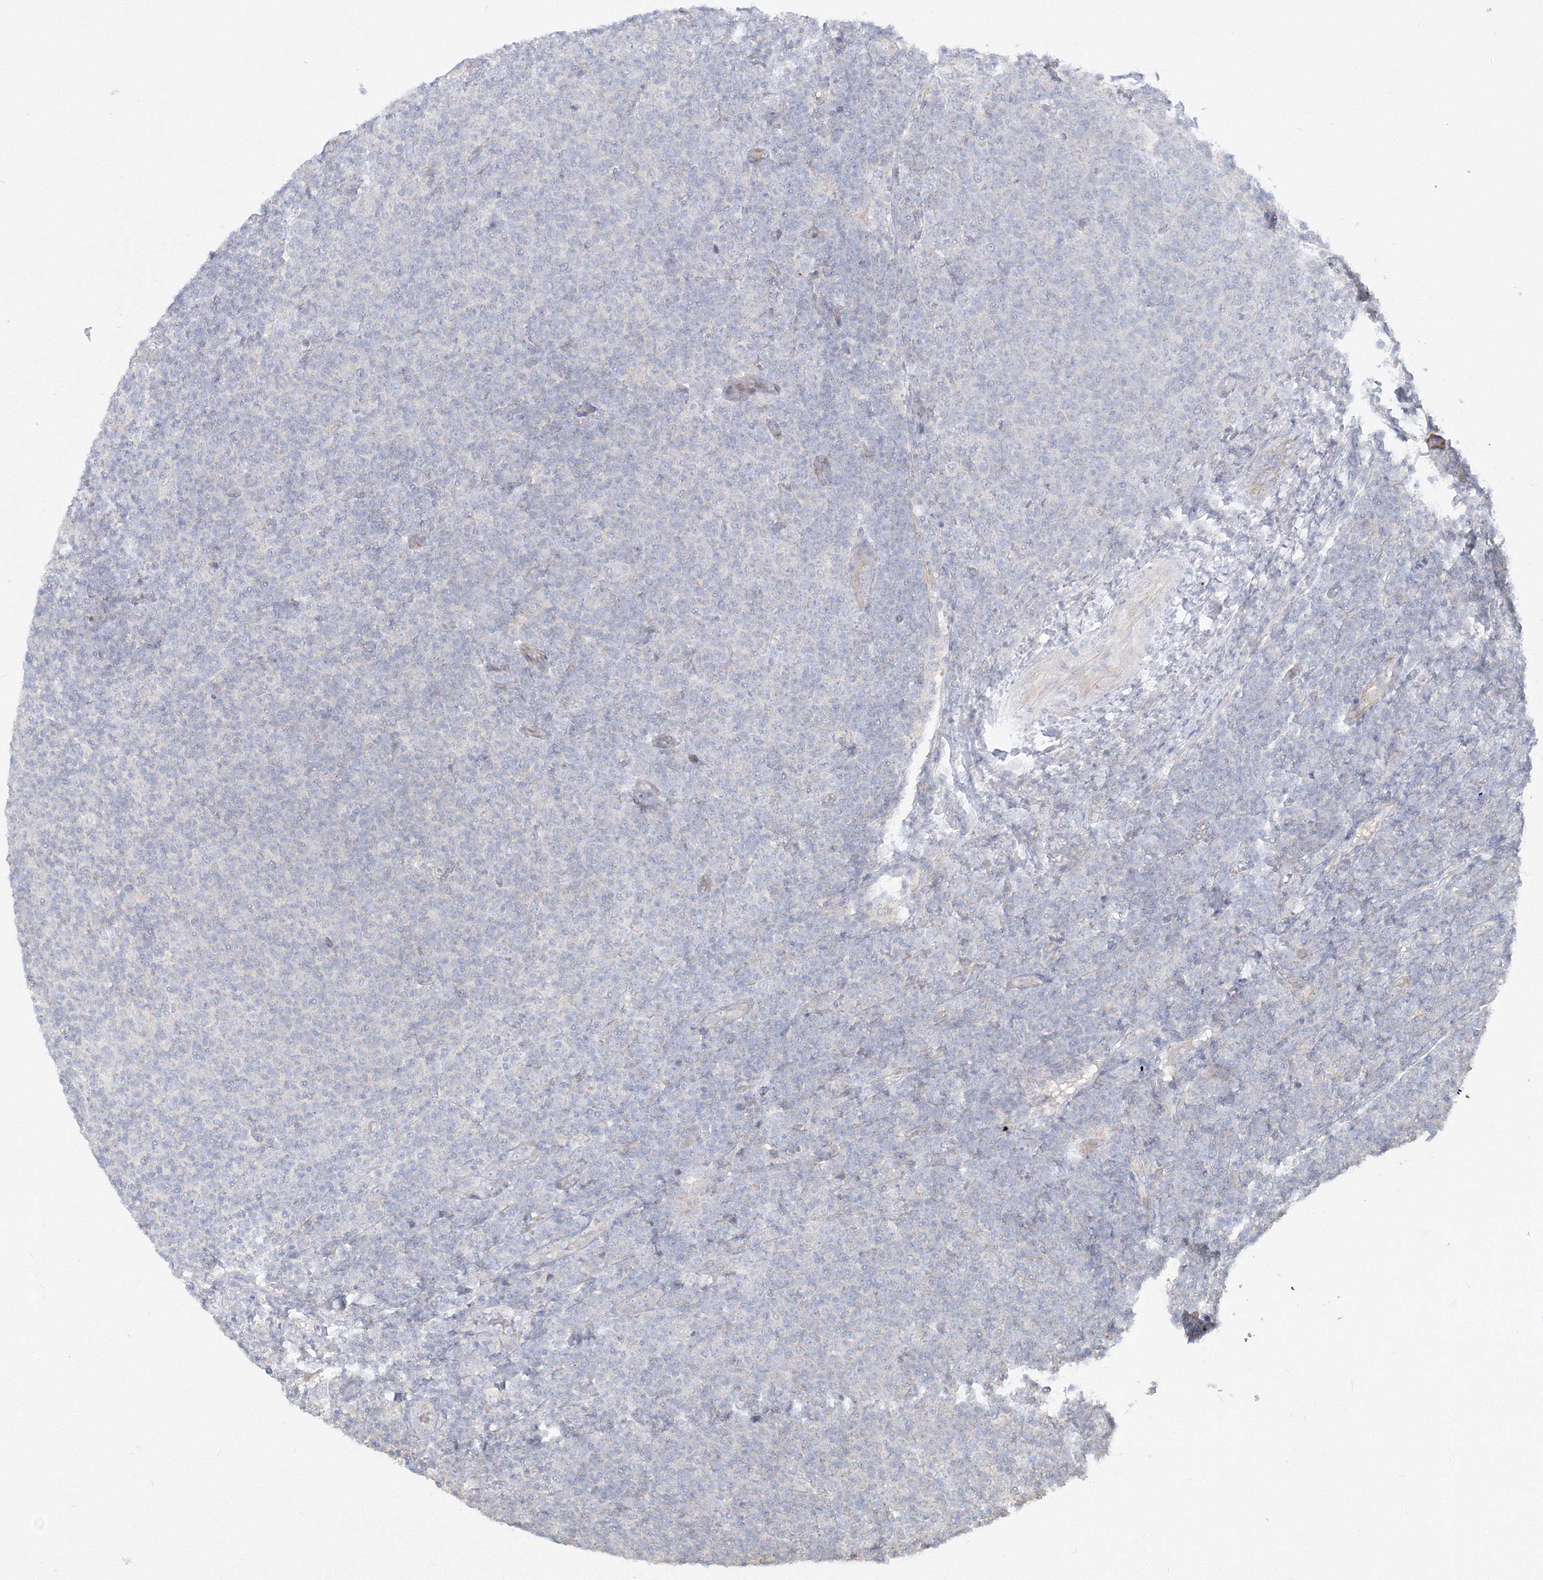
{"staining": {"intensity": "negative", "quantity": "none", "location": "none"}, "tissue": "lymphoma", "cell_type": "Tumor cells", "image_type": "cancer", "snomed": [{"axis": "morphology", "description": "Malignant lymphoma, non-Hodgkin's type, Low grade"}, {"axis": "topography", "description": "Lymph node"}], "caption": "IHC micrograph of lymphoma stained for a protein (brown), which exhibits no expression in tumor cells.", "gene": "WDR49", "patient": {"sex": "male", "age": 66}}